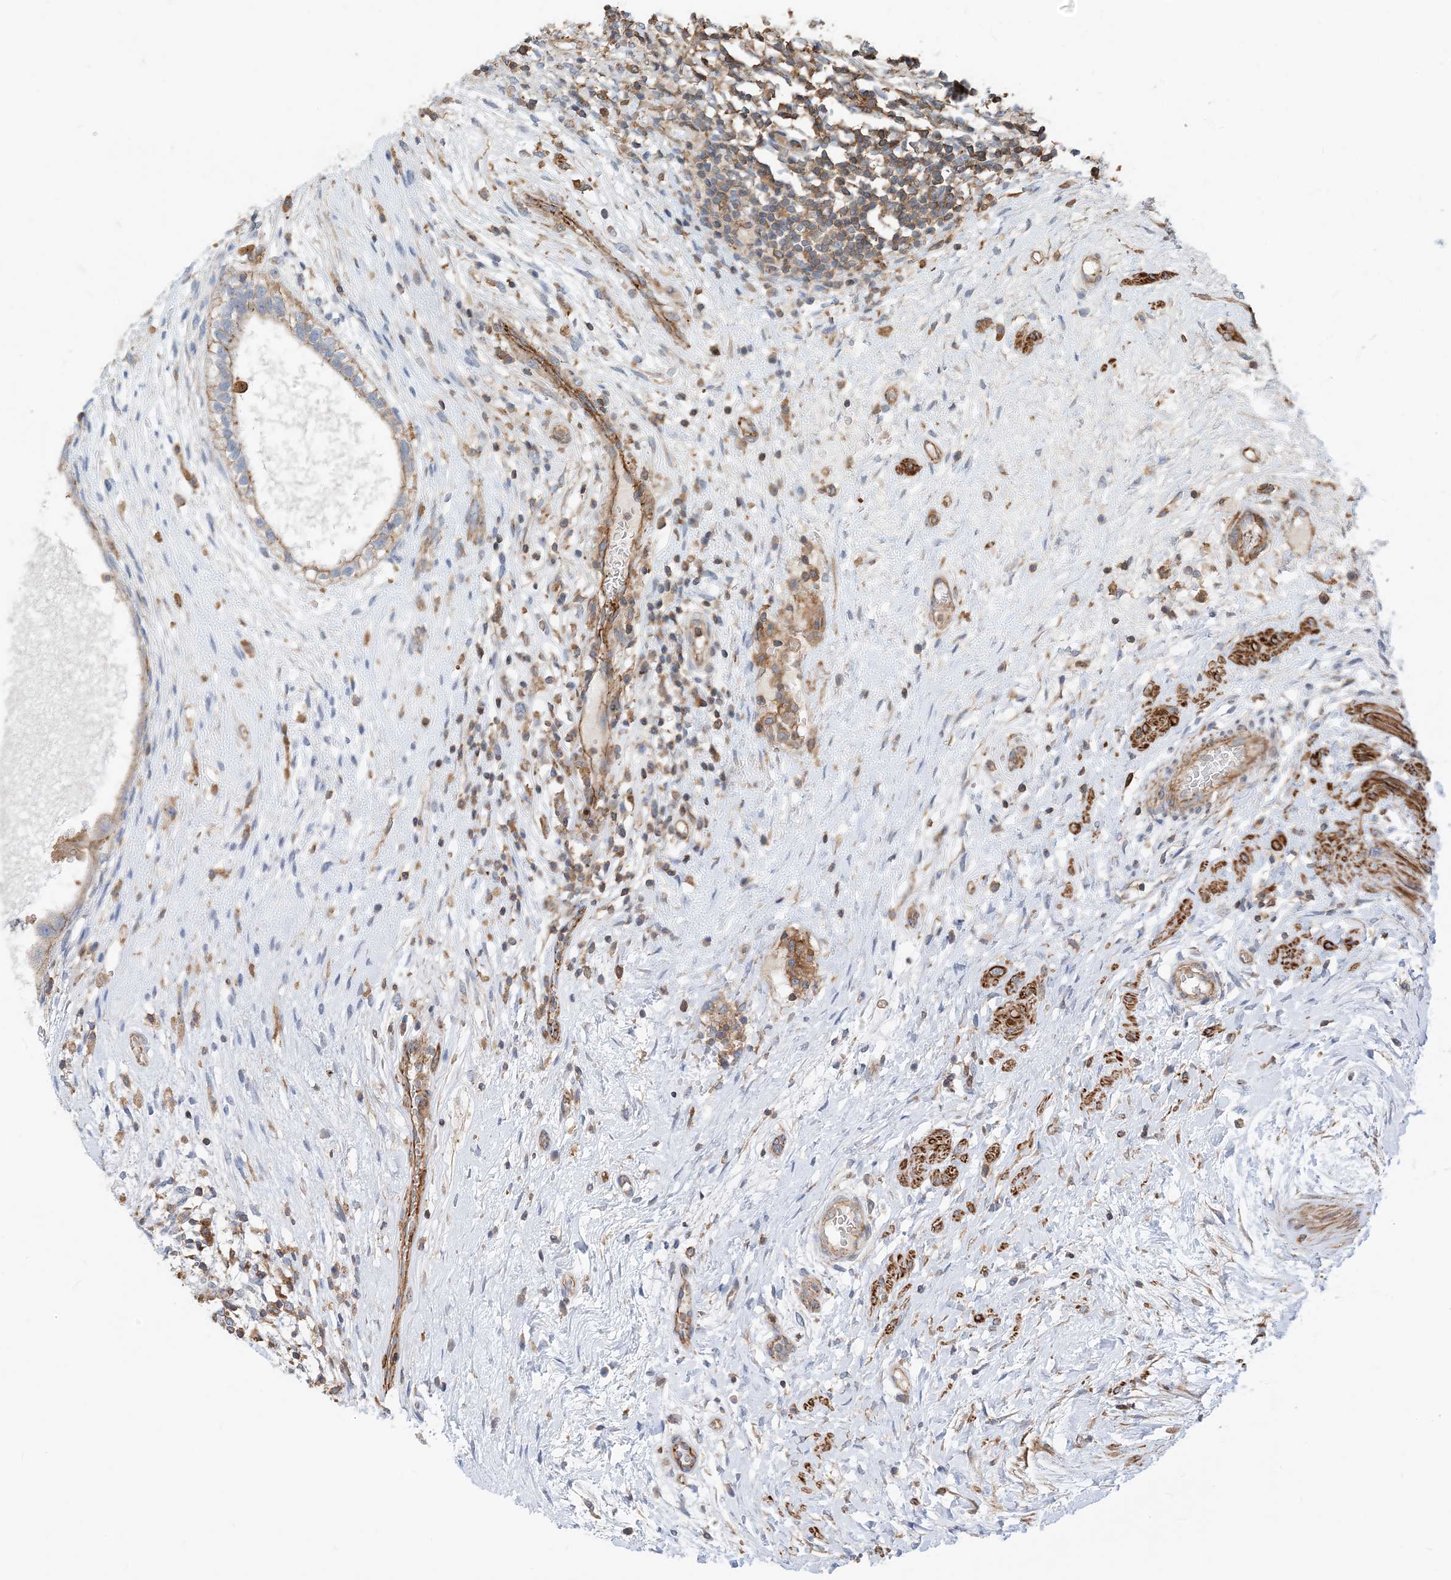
{"staining": {"intensity": "weak", "quantity": "<25%", "location": "cytoplasmic/membranous"}, "tissue": "testis cancer", "cell_type": "Tumor cells", "image_type": "cancer", "snomed": [{"axis": "morphology", "description": "Carcinoma, Embryonal, NOS"}, {"axis": "topography", "description": "Testis"}], "caption": "A micrograph of testis embryonal carcinoma stained for a protein displays no brown staining in tumor cells.", "gene": "PARVG", "patient": {"sex": "male", "age": 26}}